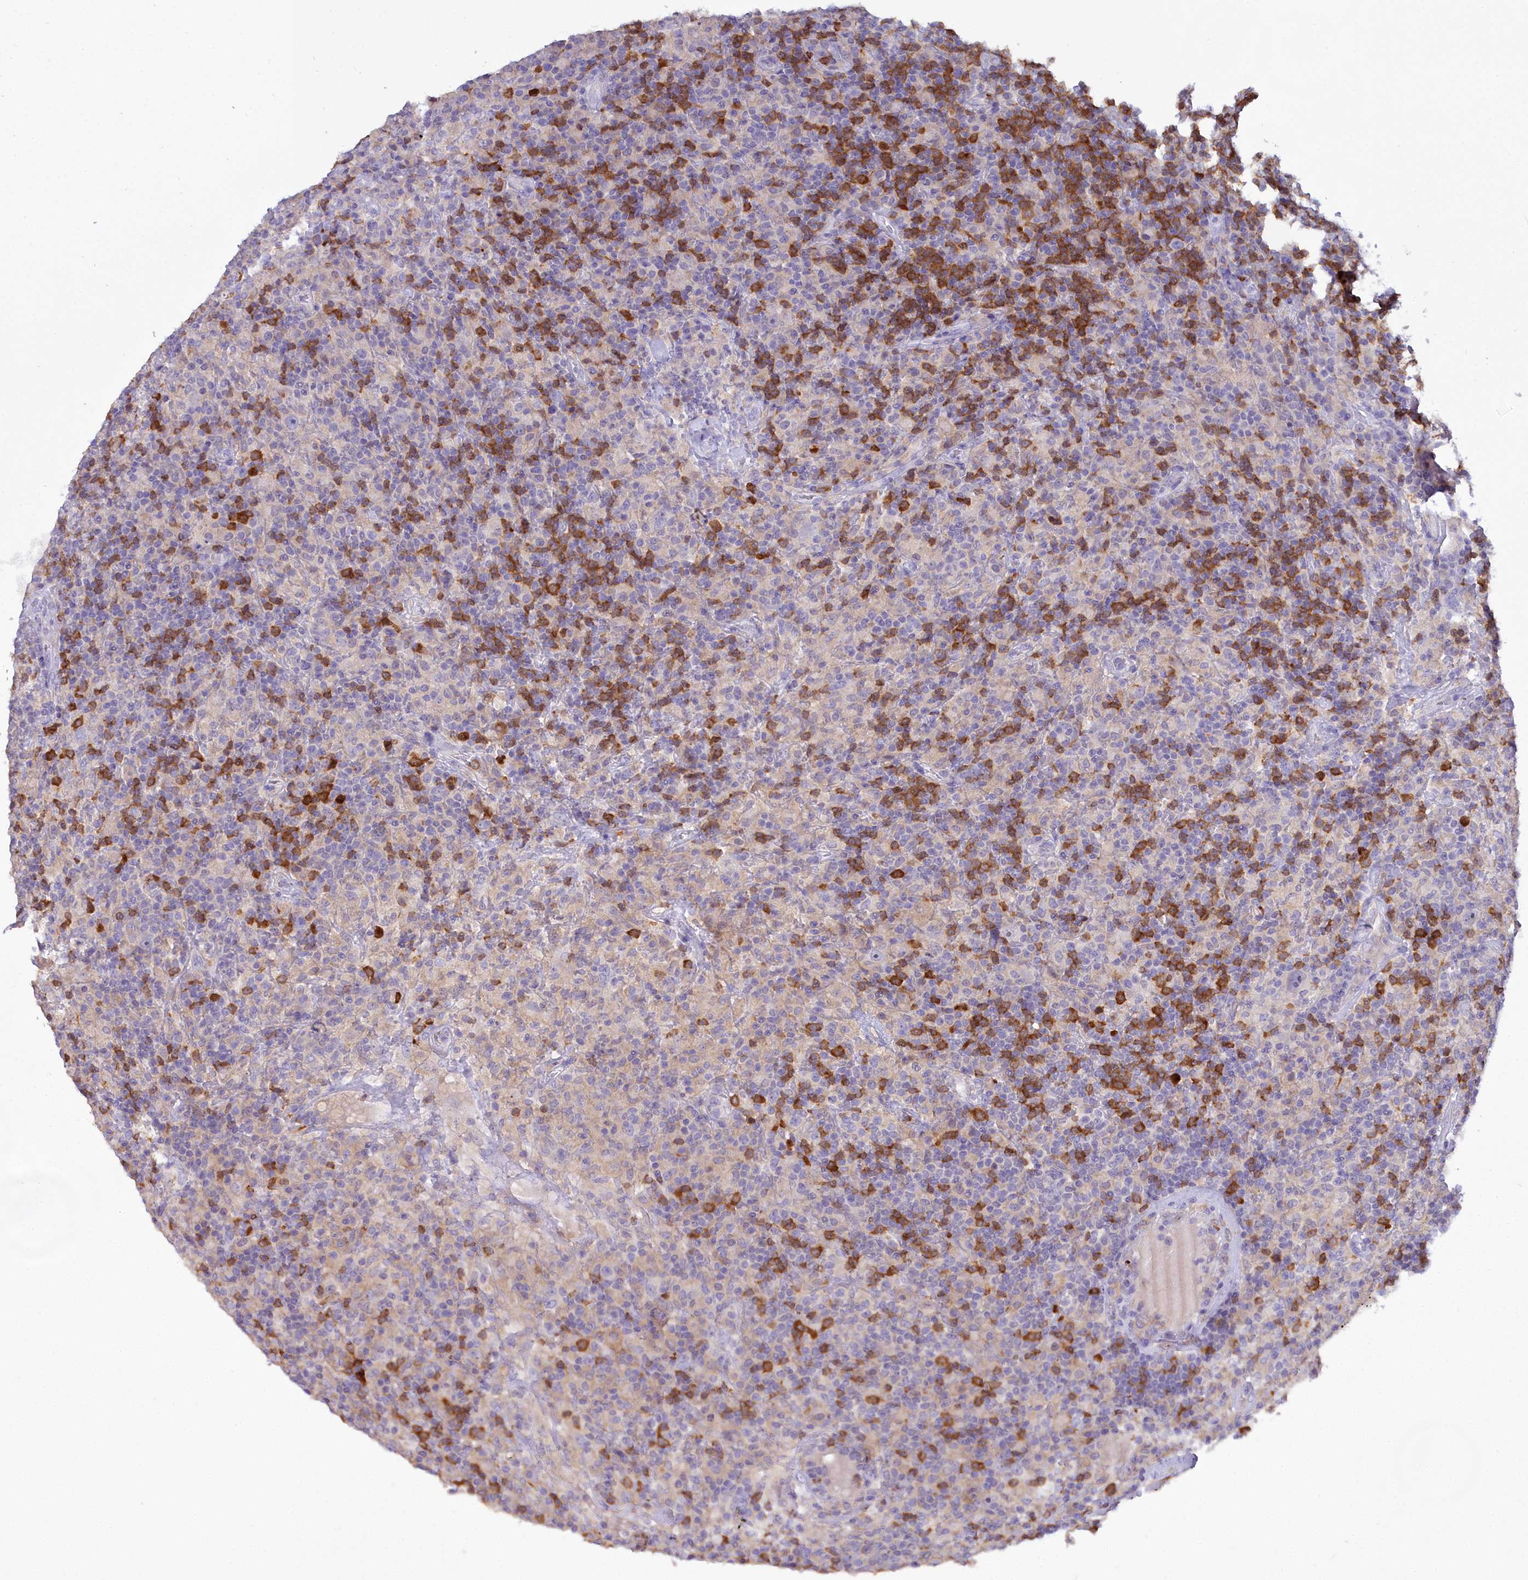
{"staining": {"intensity": "negative", "quantity": "none", "location": "none"}, "tissue": "lymphoma", "cell_type": "Tumor cells", "image_type": "cancer", "snomed": [{"axis": "morphology", "description": "Hodgkin's disease, NOS"}, {"axis": "topography", "description": "Lymph node"}], "caption": "Immunohistochemical staining of Hodgkin's disease reveals no significant staining in tumor cells.", "gene": "BLNK", "patient": {"sex": "male", "age": 70}}